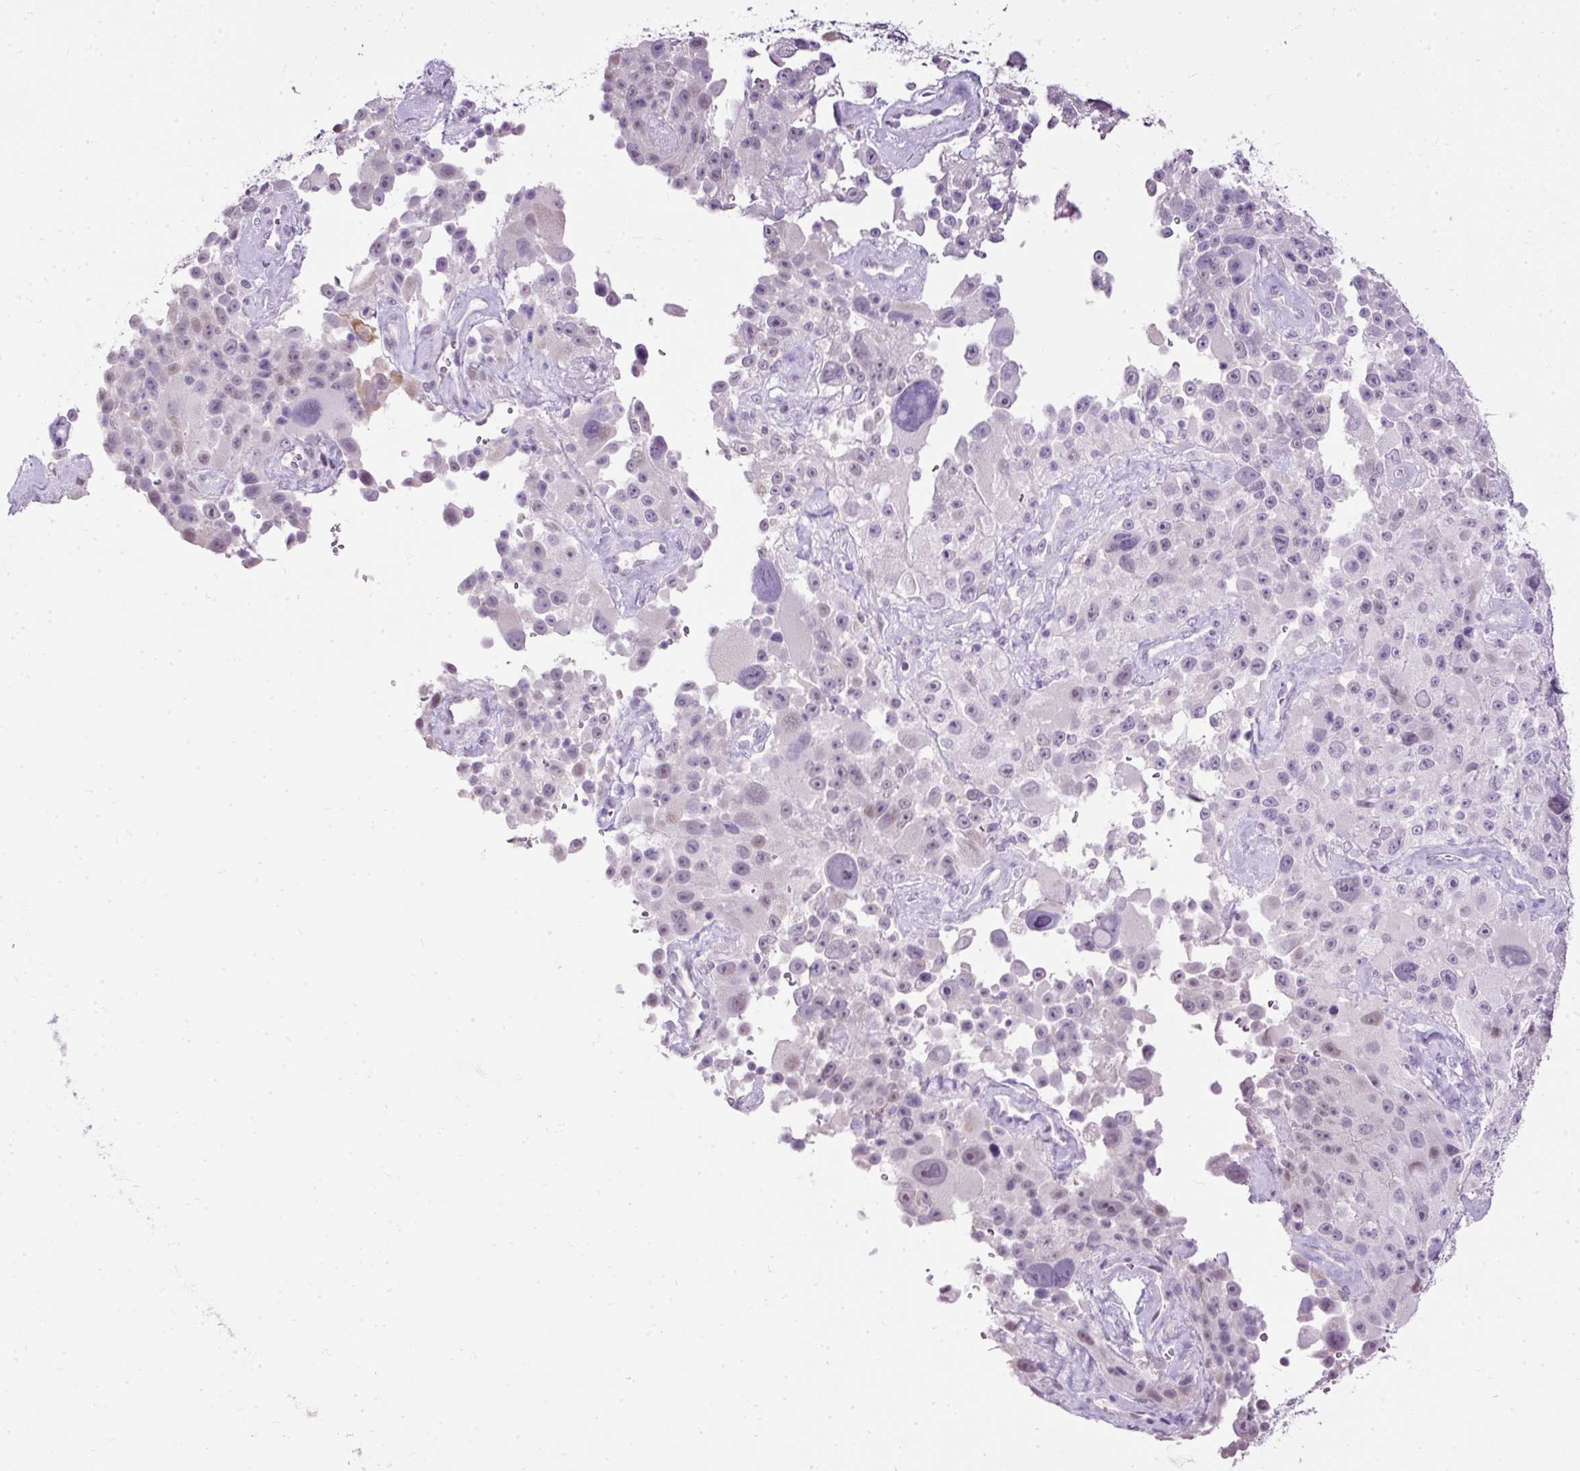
{"staining": {"intensity": "weak", "quantity": "25%-75%", "location": "nuclear"}, "tissue": "melanoma", "cell_type": "Tumor cells", "image_type": "cancer", "snomed": [{"axis": "morphology", "description": "Malignant melanoma, Metastatic site"}, {"axis": "topography", "description": "Lymph node"}], "caption": "DAB immunohistochemical staining of human melanoma shows weak nuclear protein positivity in about 25%-75% of tumor cells.", "gene": "PDE6B", "patient": {"sex": "male", "age": 62}}